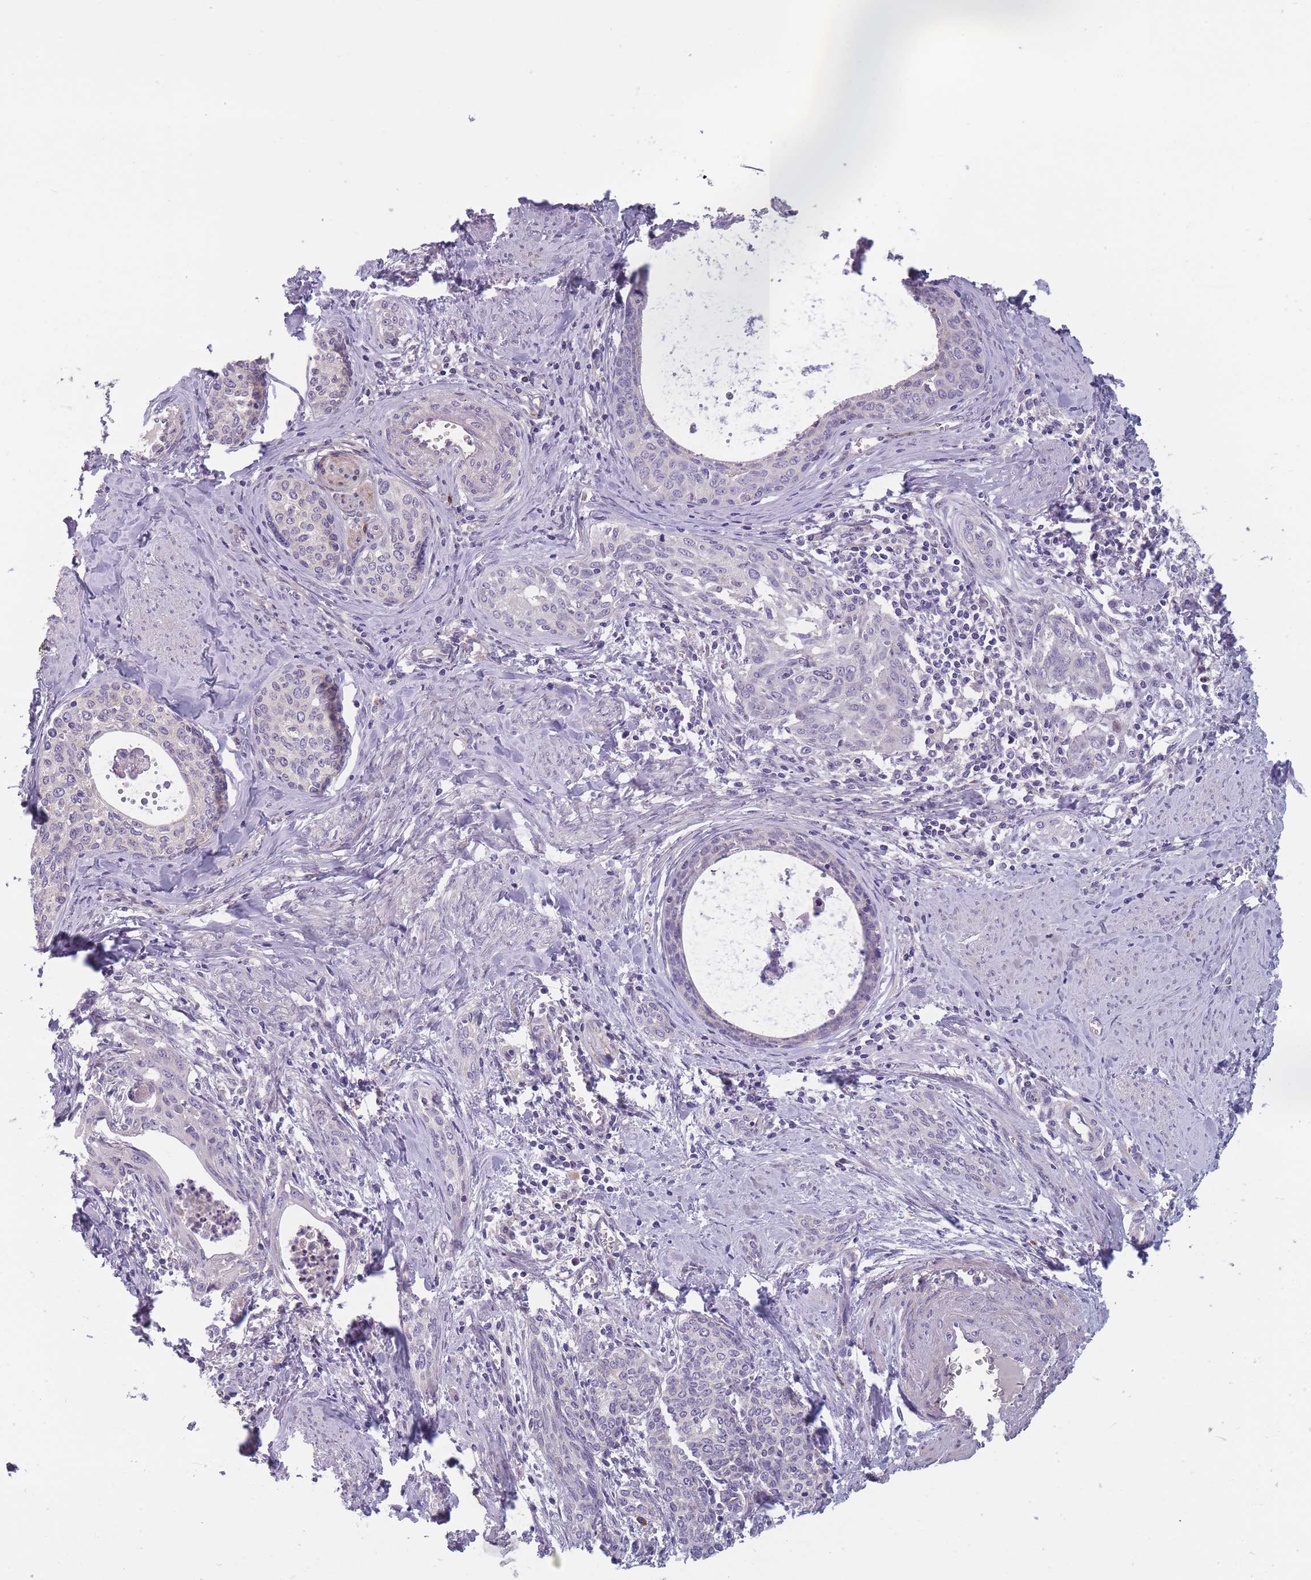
{"staining": {"intensity": "negative", "quantity": "none", "location": "none"}, "tissue": "cervical cancer", "cell_type": "Tumor cells", "image_type": "cancer", "snomed": [{"axis": "morphology", "description": "Squamous cell carcinoma, NOS"}, {"axis": "morphology", "description": "Adenocarcinoma, NOS"}, {"axis": "topography", "description": "Cervix"}], "caption": "Cervical adenocarcinoma was stained to show a protein in brown. There is no significant staining in tumor cells. (Stains: DAB immunohistochemistry (IHC) with hematoxylin counter stain, Microscopy: brightfield microscopy at high magnification).", "gene": "FAM83F", "patient": {"sex": "female", "age": 52}}